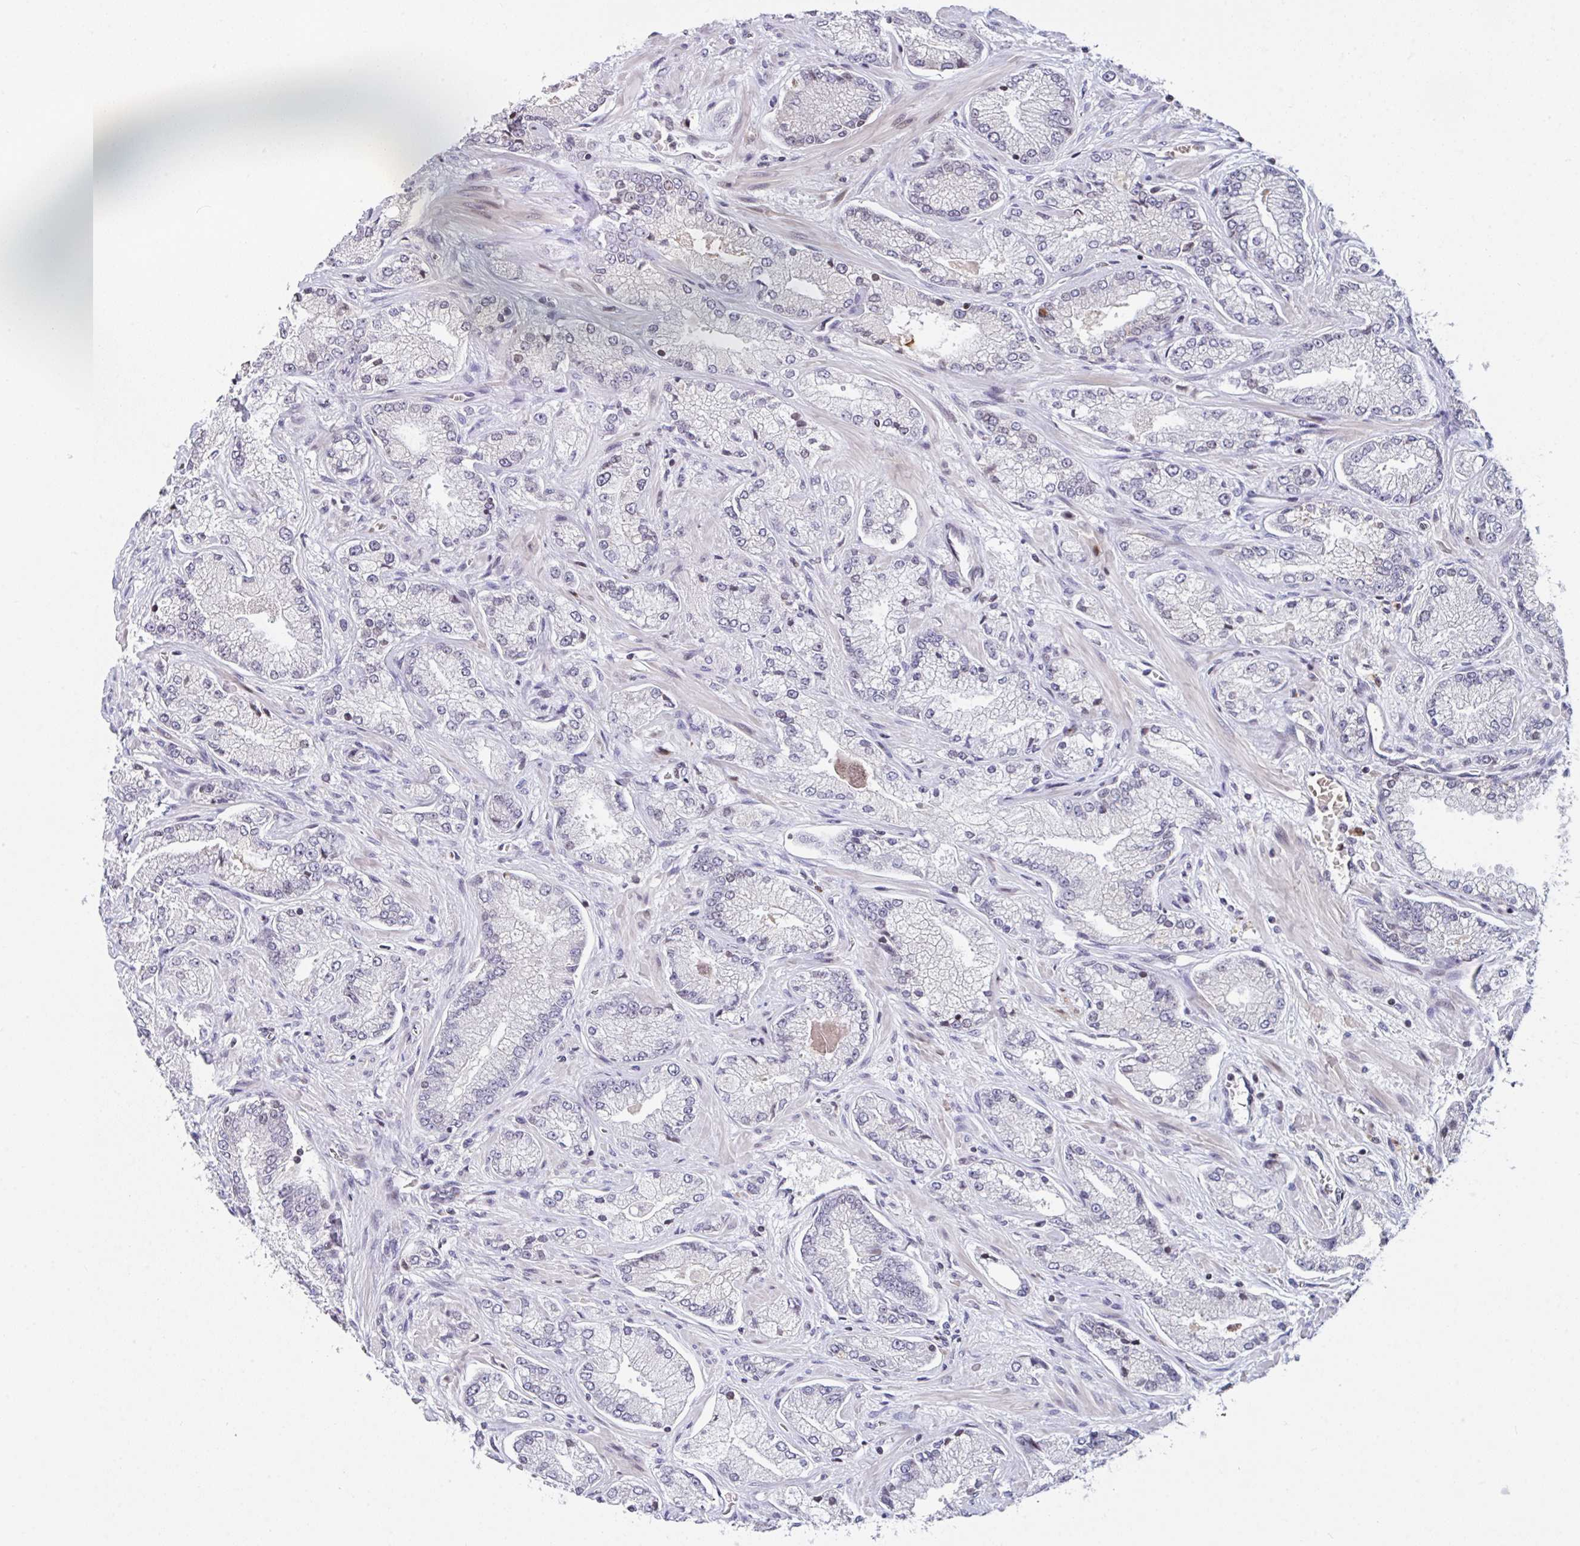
{"staining": {"intensity": "negative", "quantity": "none", "location": "none"}, "tissue": "prostate cancer", "cell_type": "Tumor cells", "image_type": "cancer", "snomed": [{"axis": "morphology", "description": "Normal tissue, NOS"}, {"axis": "morphology", "description": "Adenocarcinoma, High grade"}, {"axis": "topography", "description": "Prostate"}, {"axis": "topography", "description": "Peripheral nerve tissue"}], "caption": "Protein analysis of adenocarcinoma (high-grade) (prostate) reveals no significant positivity in tumor cells.", "gene": "PCDHB8", "patient": {"sex": "male", "age": 68}}